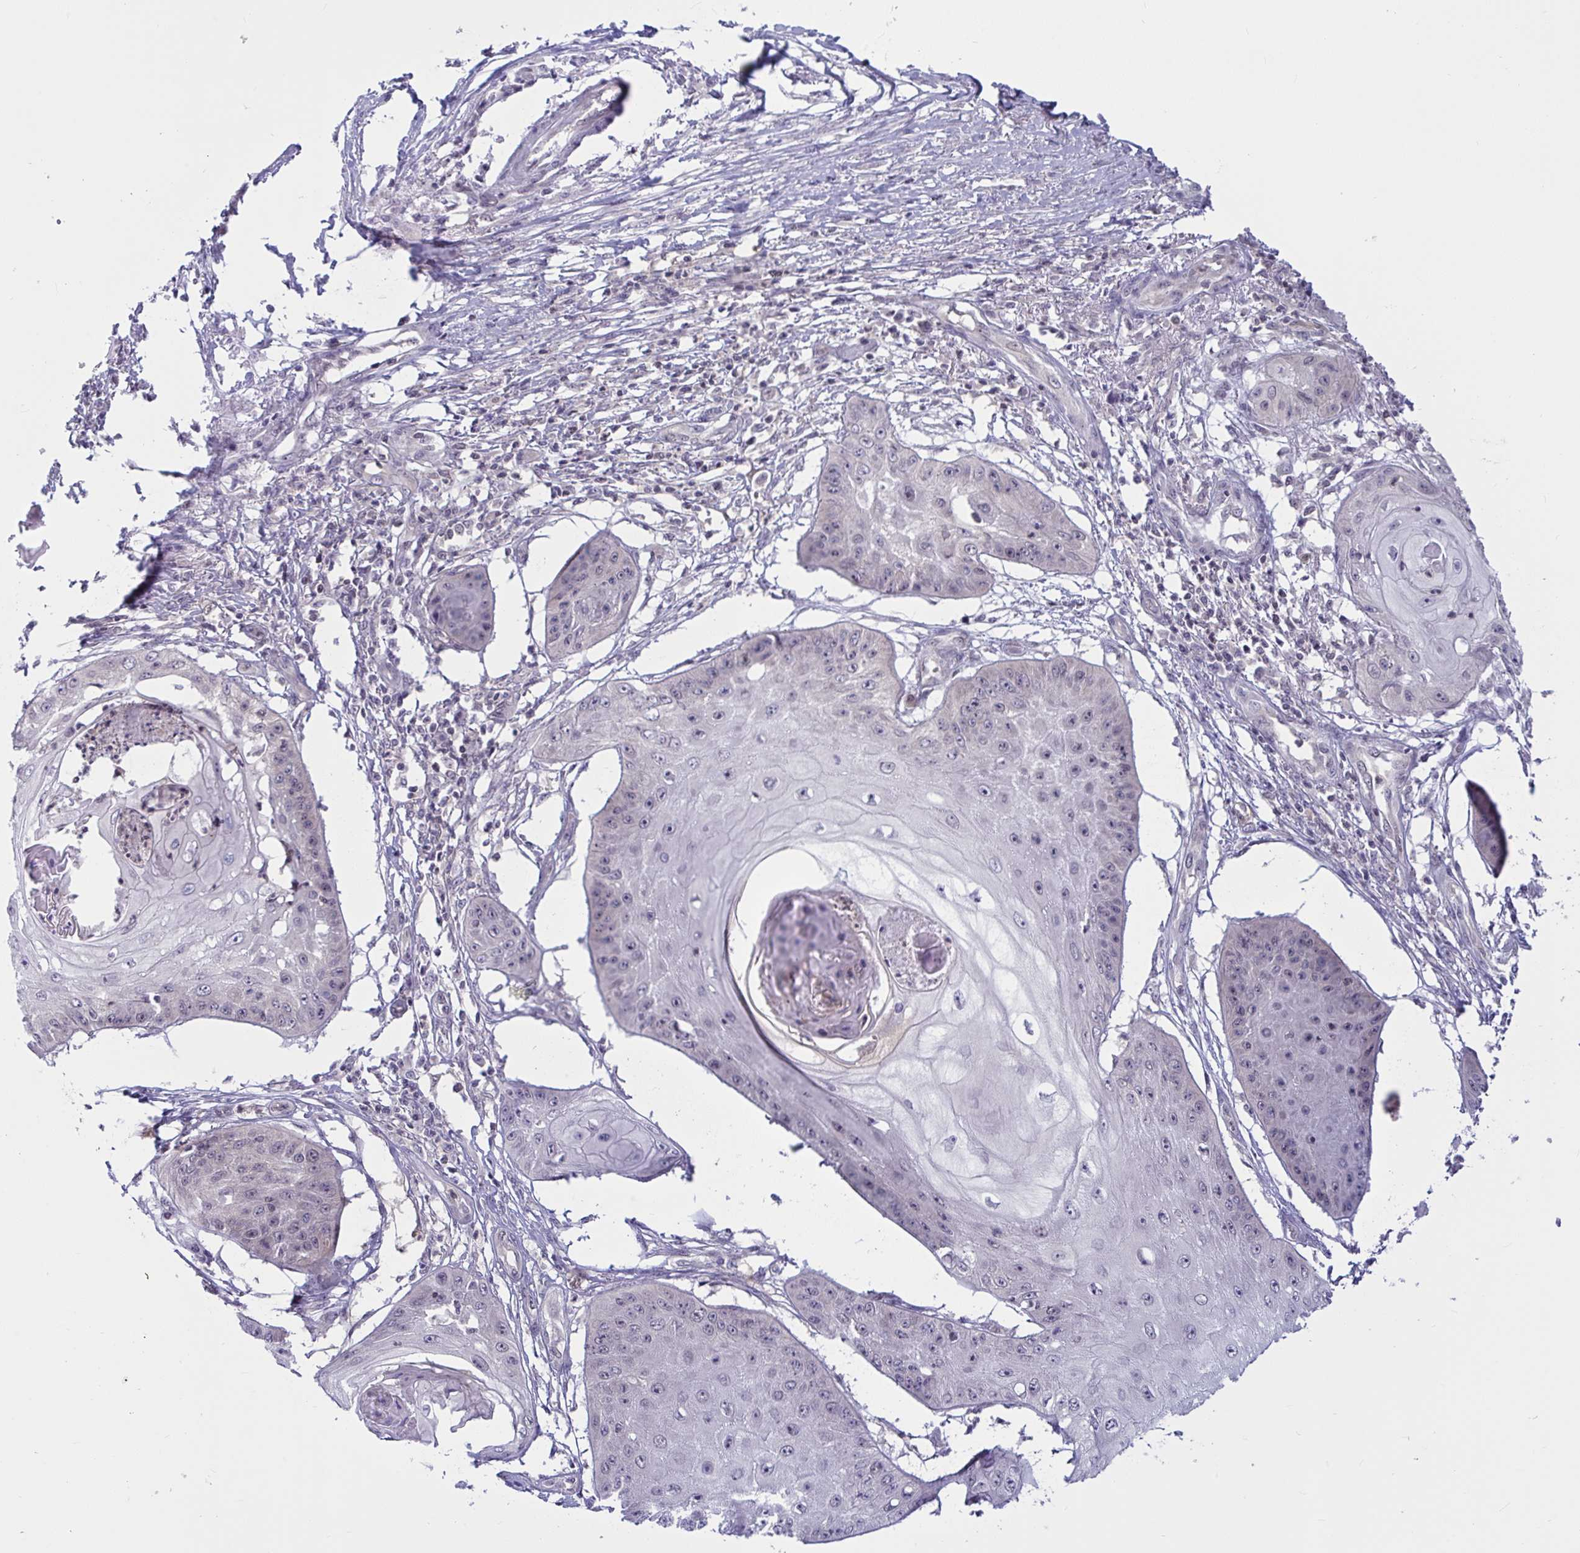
{"staining": {"intensity": "negative", "quantity": "none", "location": "none"}, "tissue": "skin cancer", "cell_type": "Tumor cells", "image_type": "cancer", "snomed": [{"axis": "morphology", "description": "Squamous cell carcinoma, NOS"}, {"axis": "topography", "description": "Skin"}], "caption": "A micrograph of human squamous cell carcinoma (skin) is negative for staining in tumor cells.", "gene": "TSN", "patient": {"sex": "male", "age": 70}}